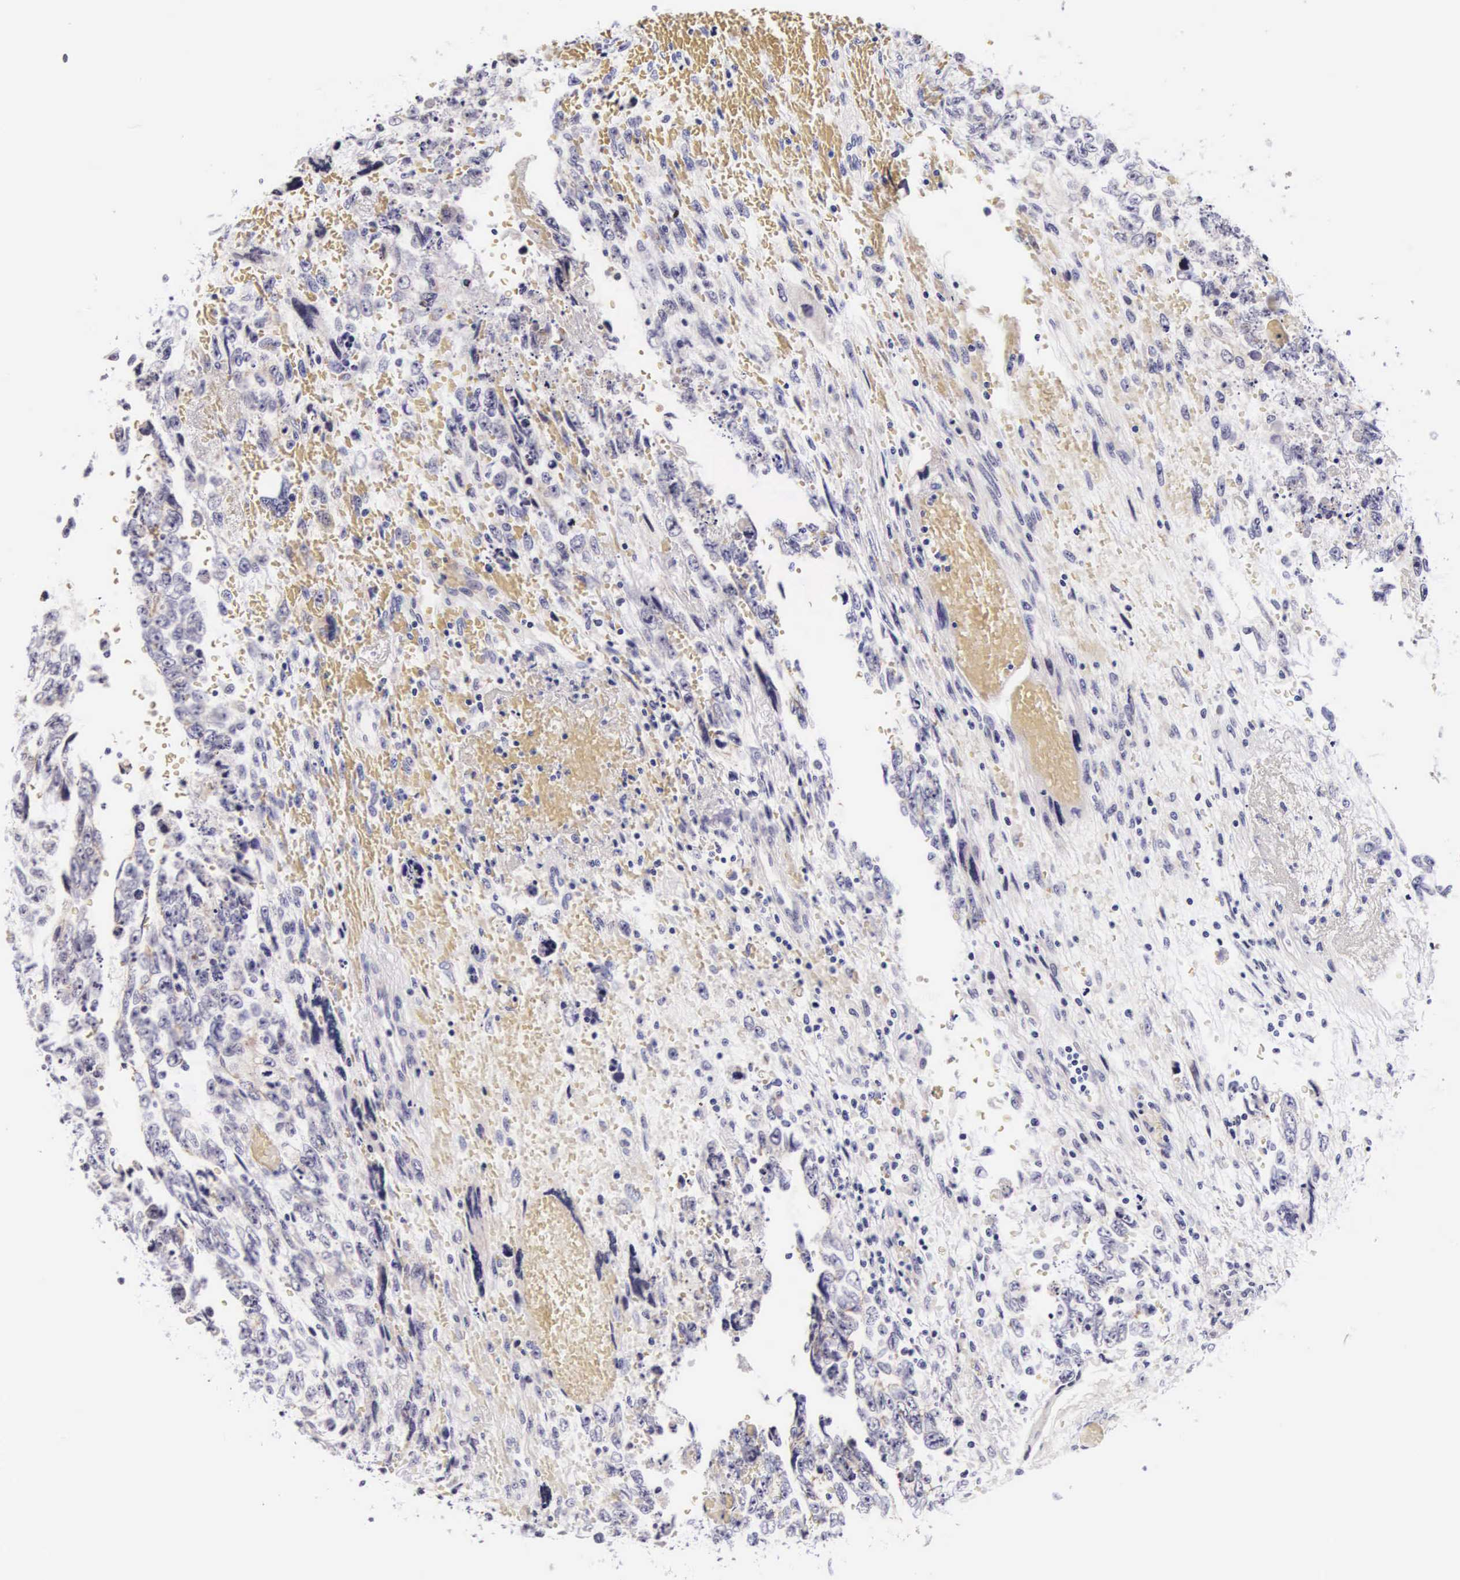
{"staining": {"intensity": "negative", "quantity": "none", "location": "none"}, "tissue": "testis cancer", "cell_type": "Tumor cells", "image_type": "cancer", "snomed": [{"axis": "morphology", "description": "Carcinoma, Embryonal, NOS"}, {"axis": "topography", "description": "Testis"}], "caption": "Tumor cells show no significant positivity in embryonal carcinoma (testis).", "gene": "PHETA2", "patient": {"sex": "male", "age": 28}}